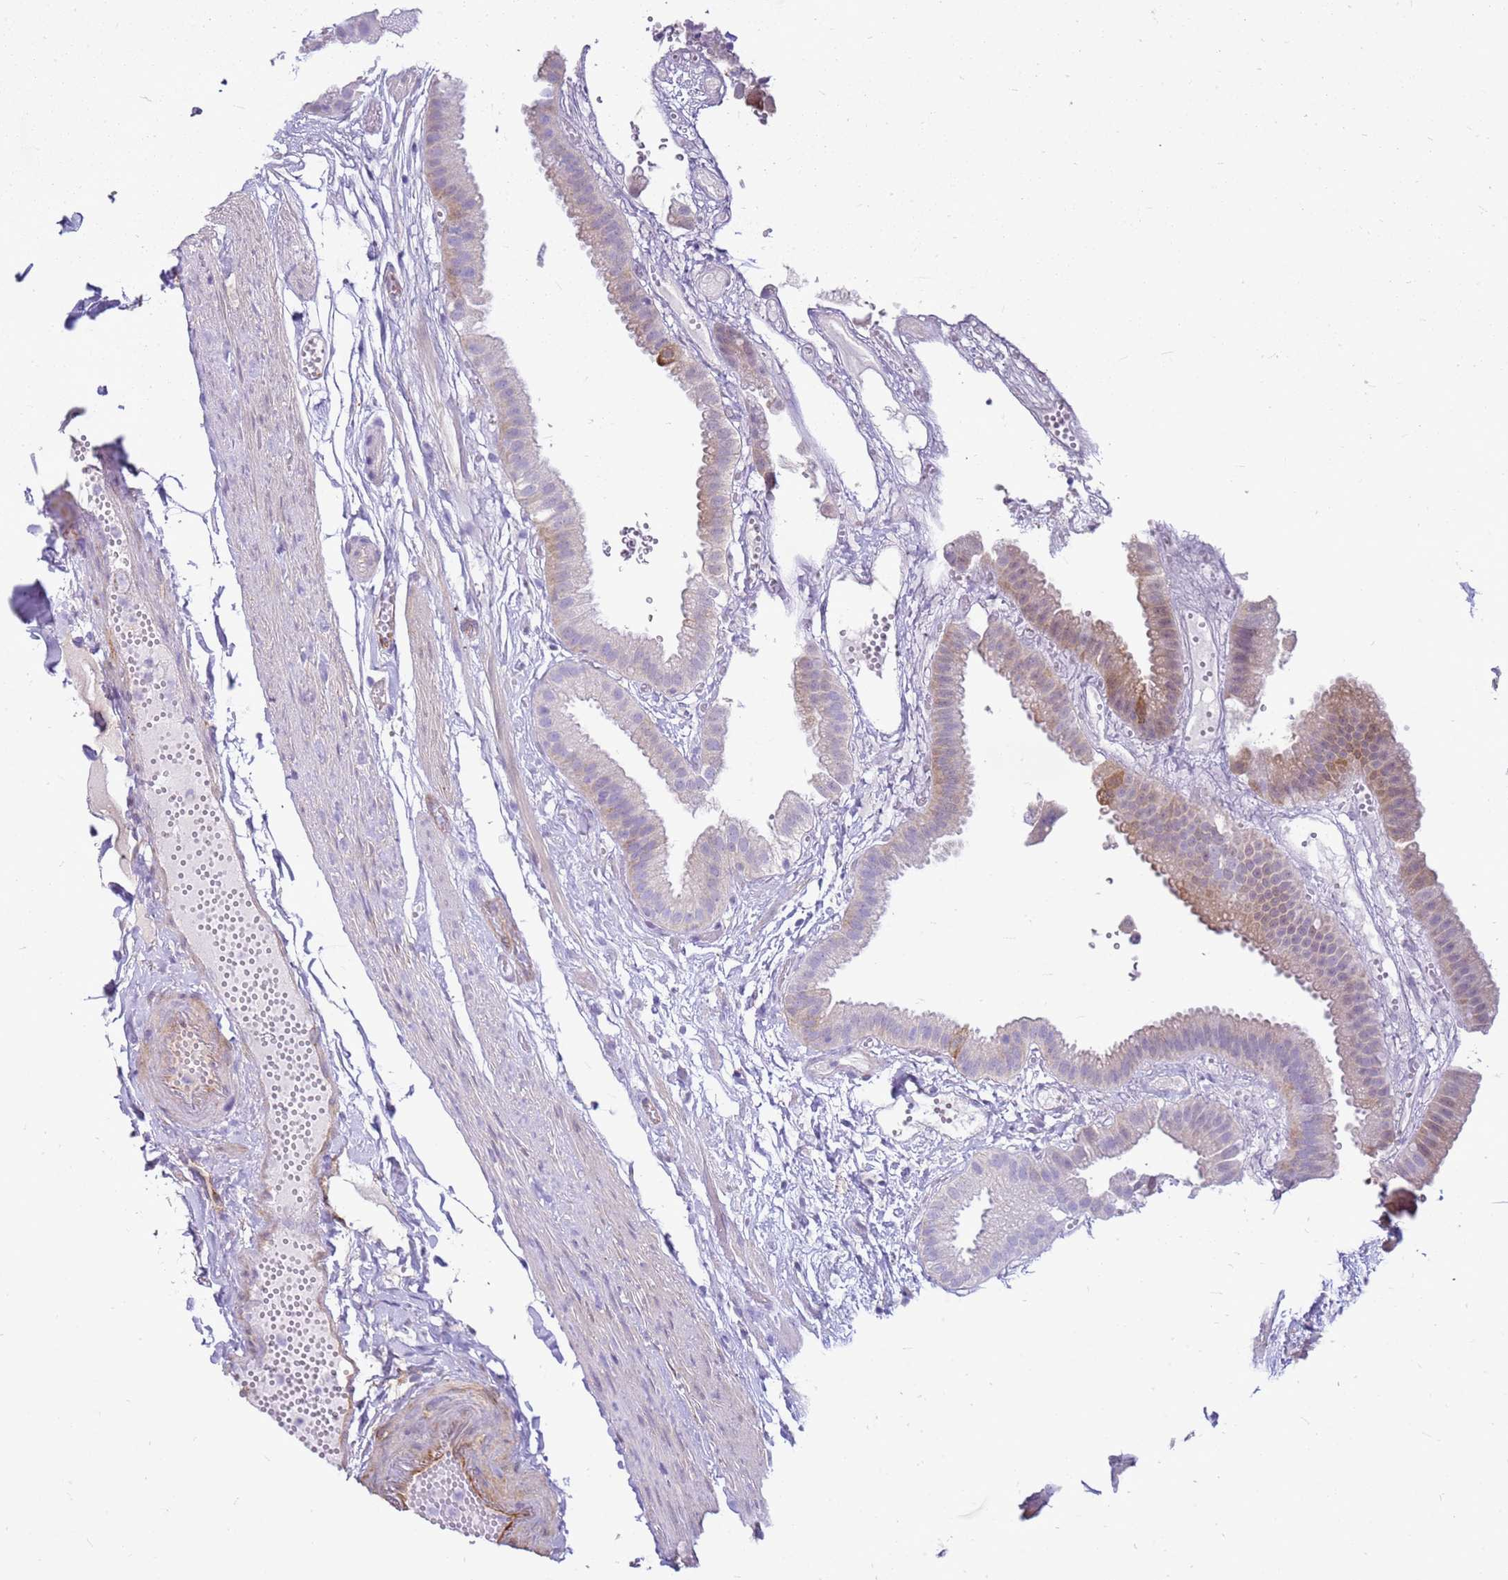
{"staining": {"intensity": "moderate", "quantity": "<25%", "location": "cytoplasmic/membranous"}, "tissue": "gallbladder", "cell_type": "Glandular cells", "image_type": "normal", "snomed": [{"axis": "morphology", "description": "Normal tissue, NOS"}, {"axis": "topography", "description": "Gallbladder"}], "caption": "Protein staining displays moderate cytoplasmic/membranous staining in approximately <25% of glandular cells in normal gallbladder.", "gene": "HSPB1", "patient": {"sex": "female", "age": 61}}